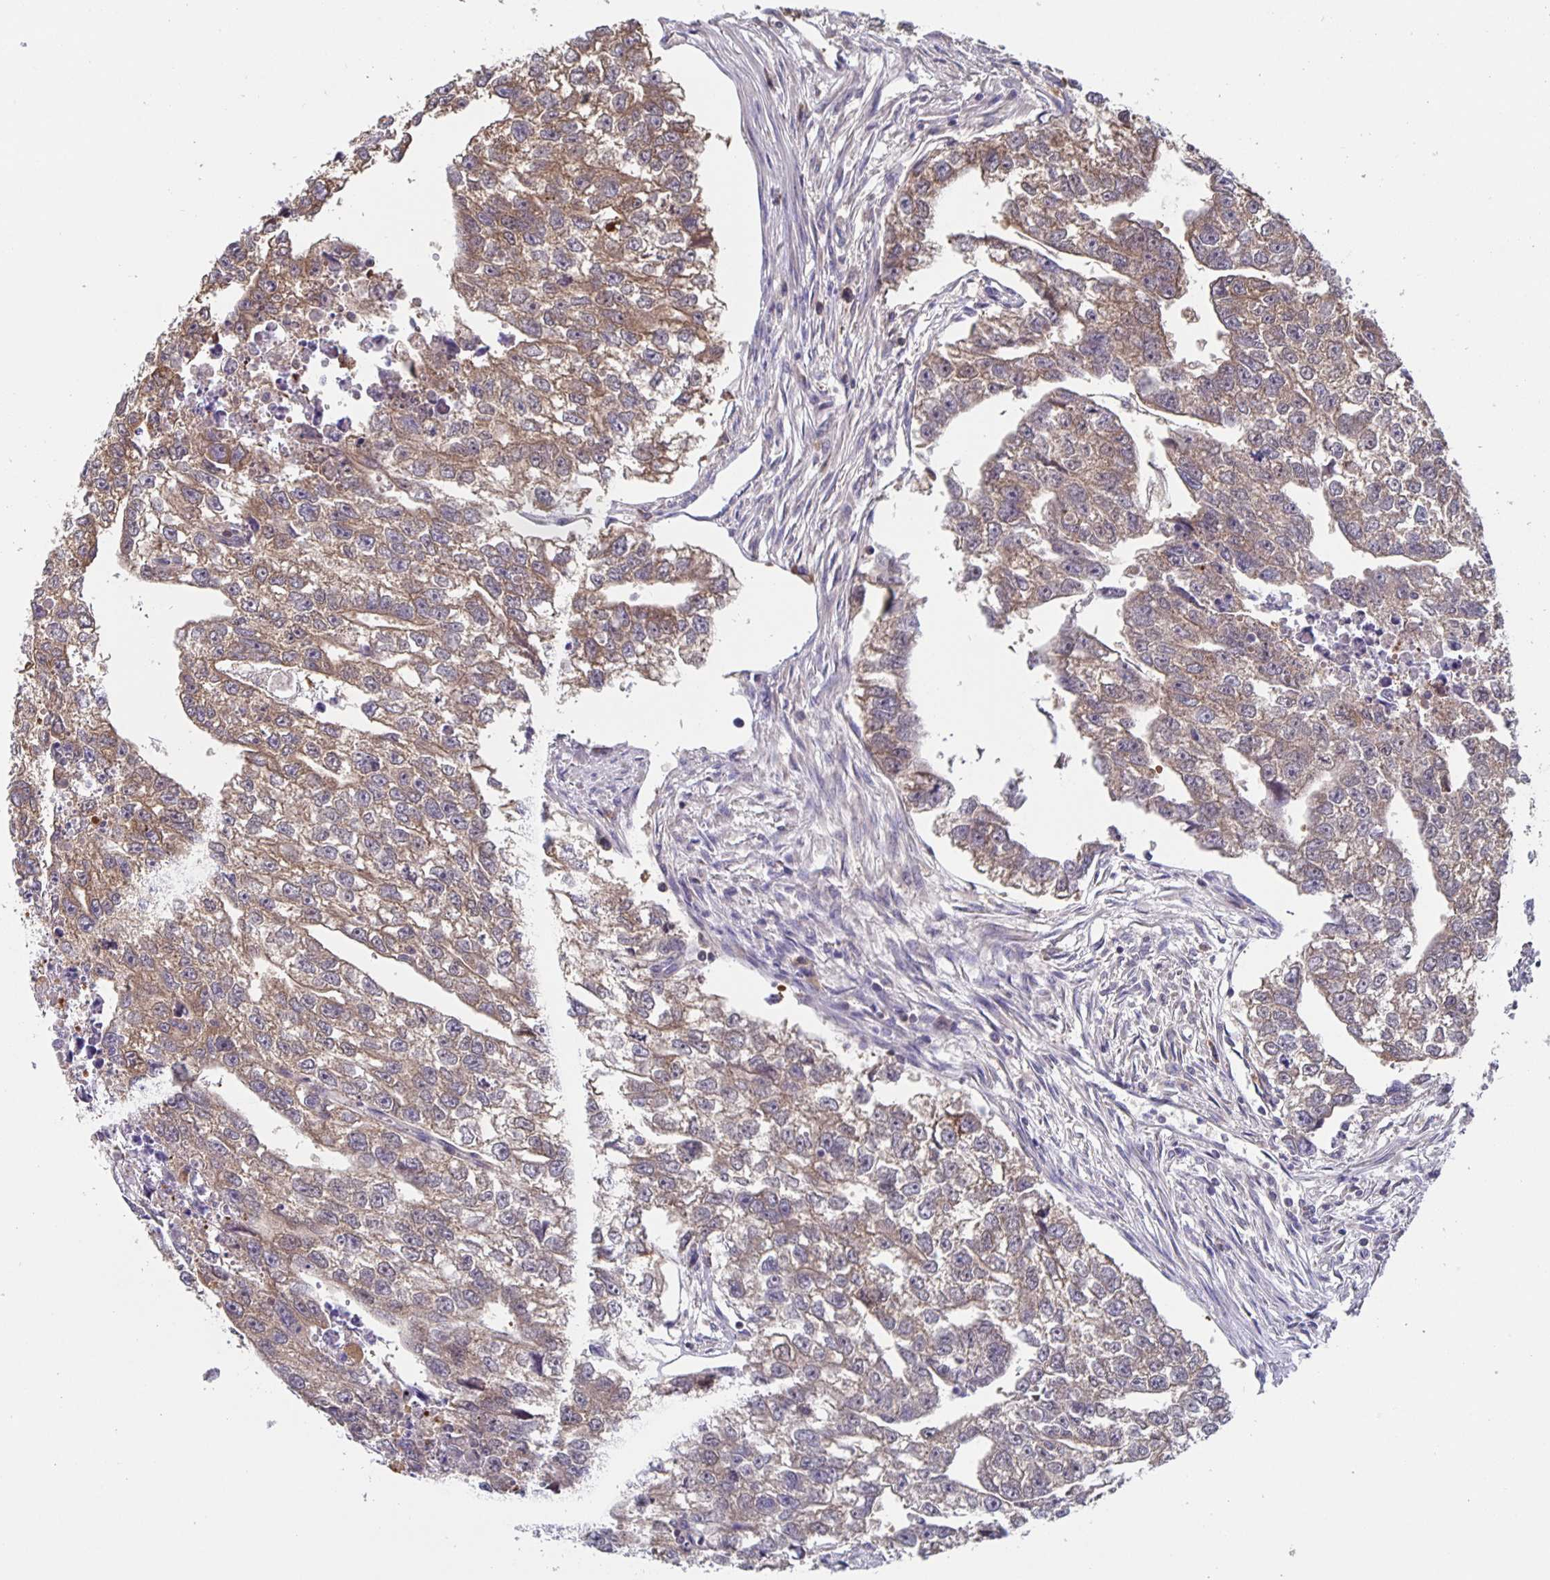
{"staining": {"intensity": "moderate", "quantity": ">75%", "location": "cytoplasmic/membranous"}, "tissue": "testis cancer", "cell_type": "Tumor cells", "image_type": "cancer", "snomed": [{"axis": "morphology", "description": "Carcinoma, Embryonal, NOS"}, {"axis": "morphology", "description": "Teratoma, malignant, NOS"}, {"axis": "topography", "description": "Testis"}], "caption": "Brown immunohistochemical staining in human testis cancer (embryonal carcinoma) demonstrates moderate cytoplasmic/membranous expression in approximately >75% of tumor cells. (Stains: DAB (3,3'-diaminobenzidine) in brown, nuclei in blue, Microscopy: brightfield microscopy at high magnification).", "gene": "FEM1C", "patient": {"sex": "male", "age": 44}}